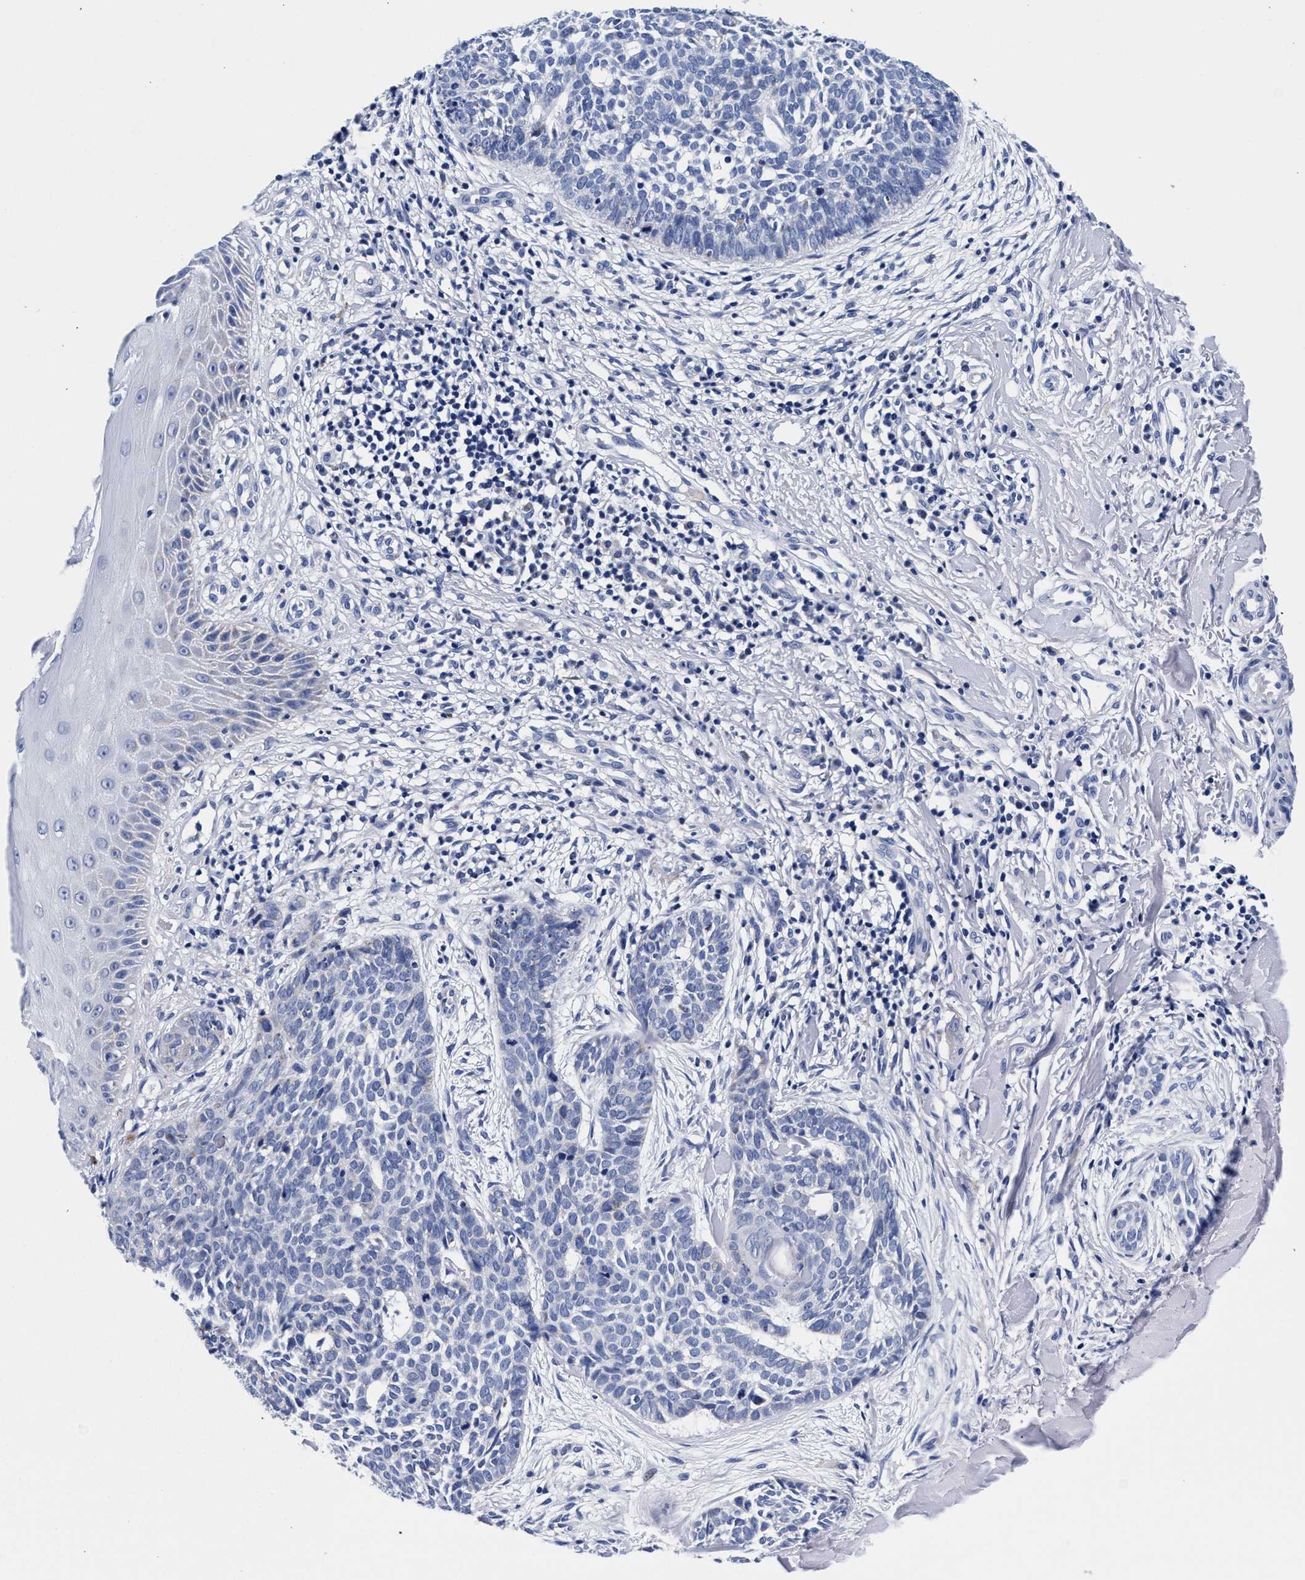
{"staining": {"intensity": "negative", "quantity": "none", "location": "none"}, "tissue": "skin cancer", "cell_type": "Tumor cells", "image_type": "cancer", "snomed": [{"axis": "morphology", "description": "Normal tissue, NOS"}, {"axis": "morphology", "description": "Basal cell carcinoma"}, {"axis": "topography", "description": "Skin"}], "caption": "Immunohistochemistry micrograph of skin cancer stained for a protein (brown), which demonstrates no expression in tumor cells.", "gene": "RAB3B", "patient": {"sex": "male", "age": 67}}